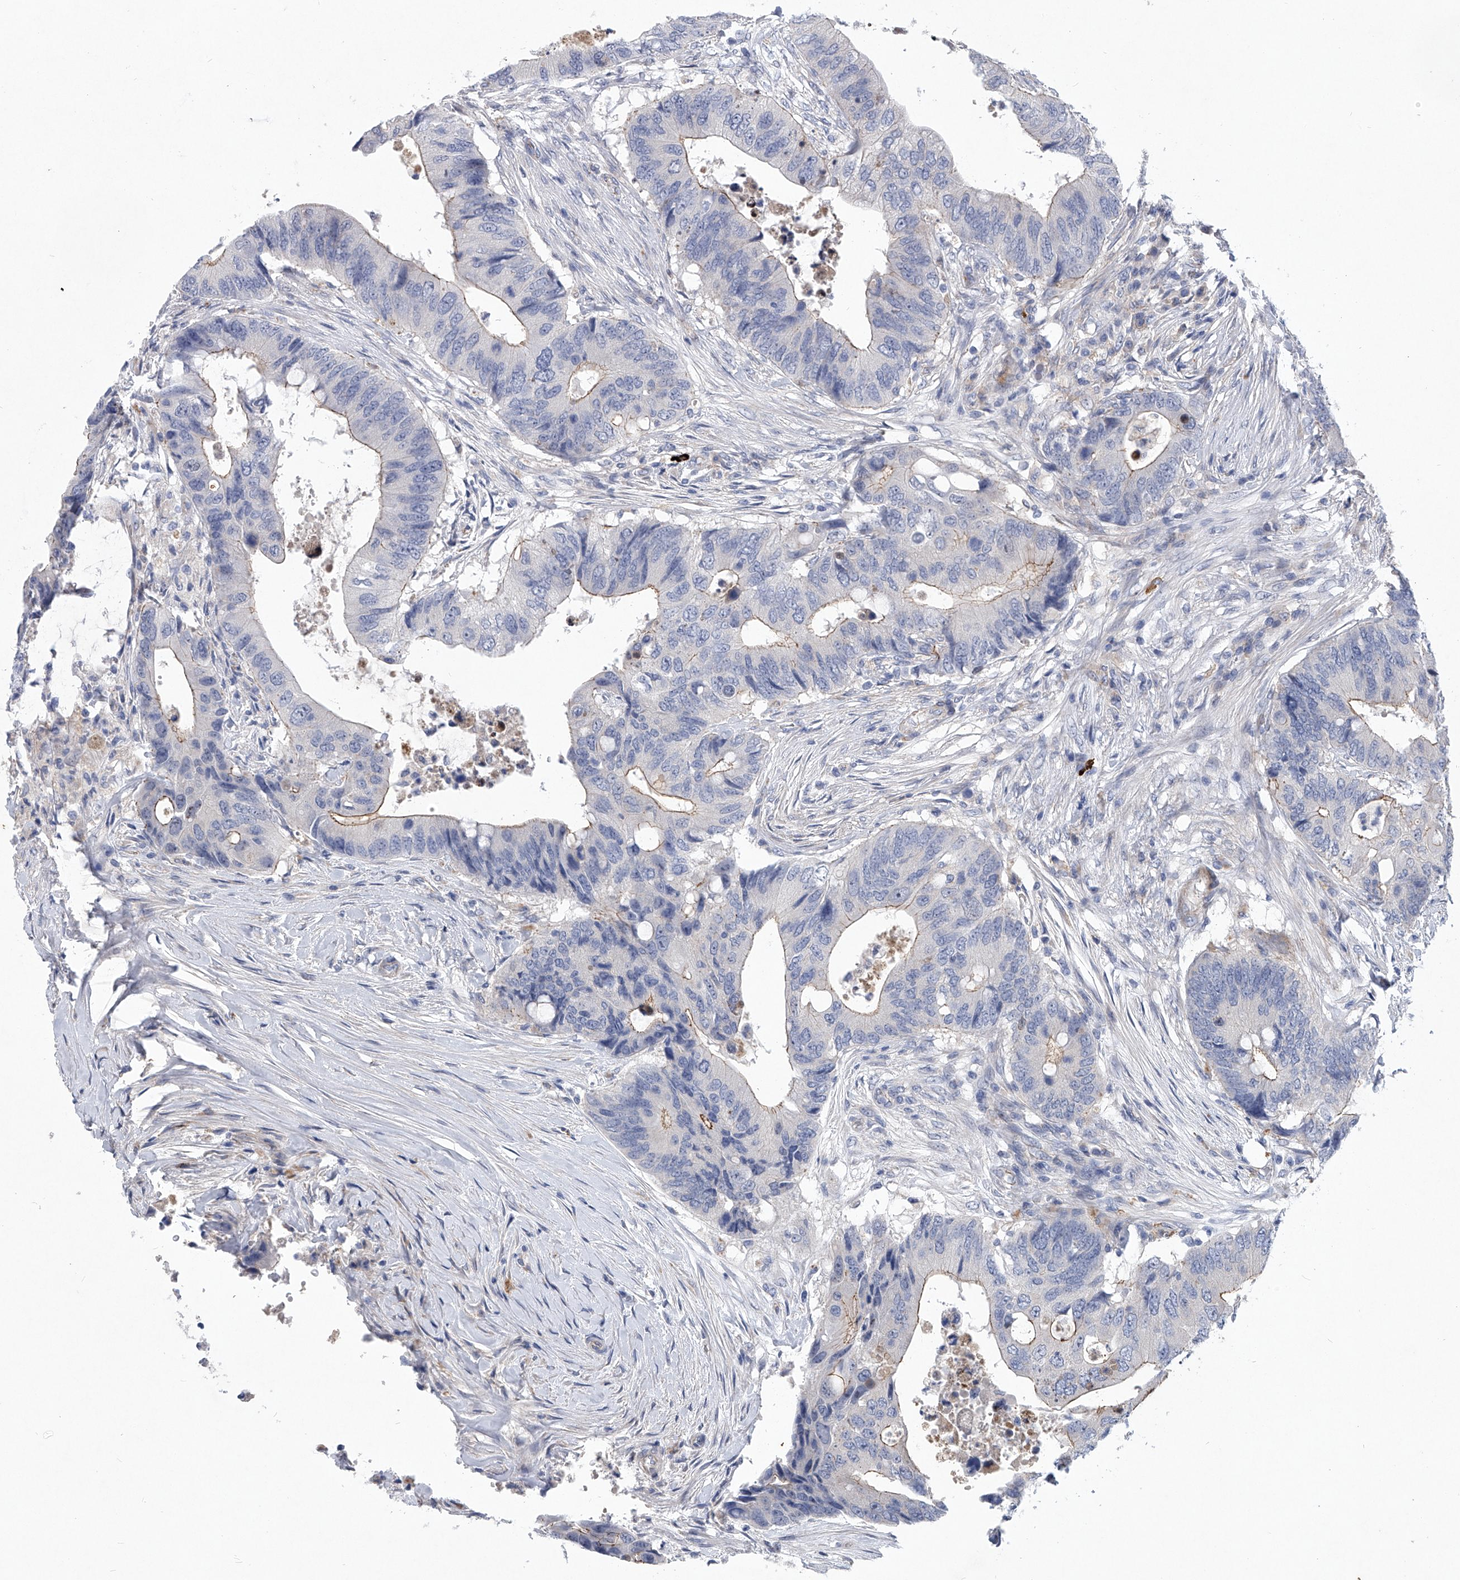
{"staining": {"intensity": "weak", "quantity": "<25%", "location": "cytoplasmic/membranous"}, "tissue": "colorectal cancer", "cell_type": "Tumor cells", "image_type": "cancer", "snomed": [{"axis": "morphology", "description": "Adenocarcinoma, NOS"}, {"axis": "topography", "description": "Colon"}], "caption": "There is no significant positivity in tumor cells of colorectal cancer. (Immunohistochemistry (ihc), brightfield microscopy, high magnification).", "gene": "MINDY4", "patient": {"sex": "male", "age": 71}}